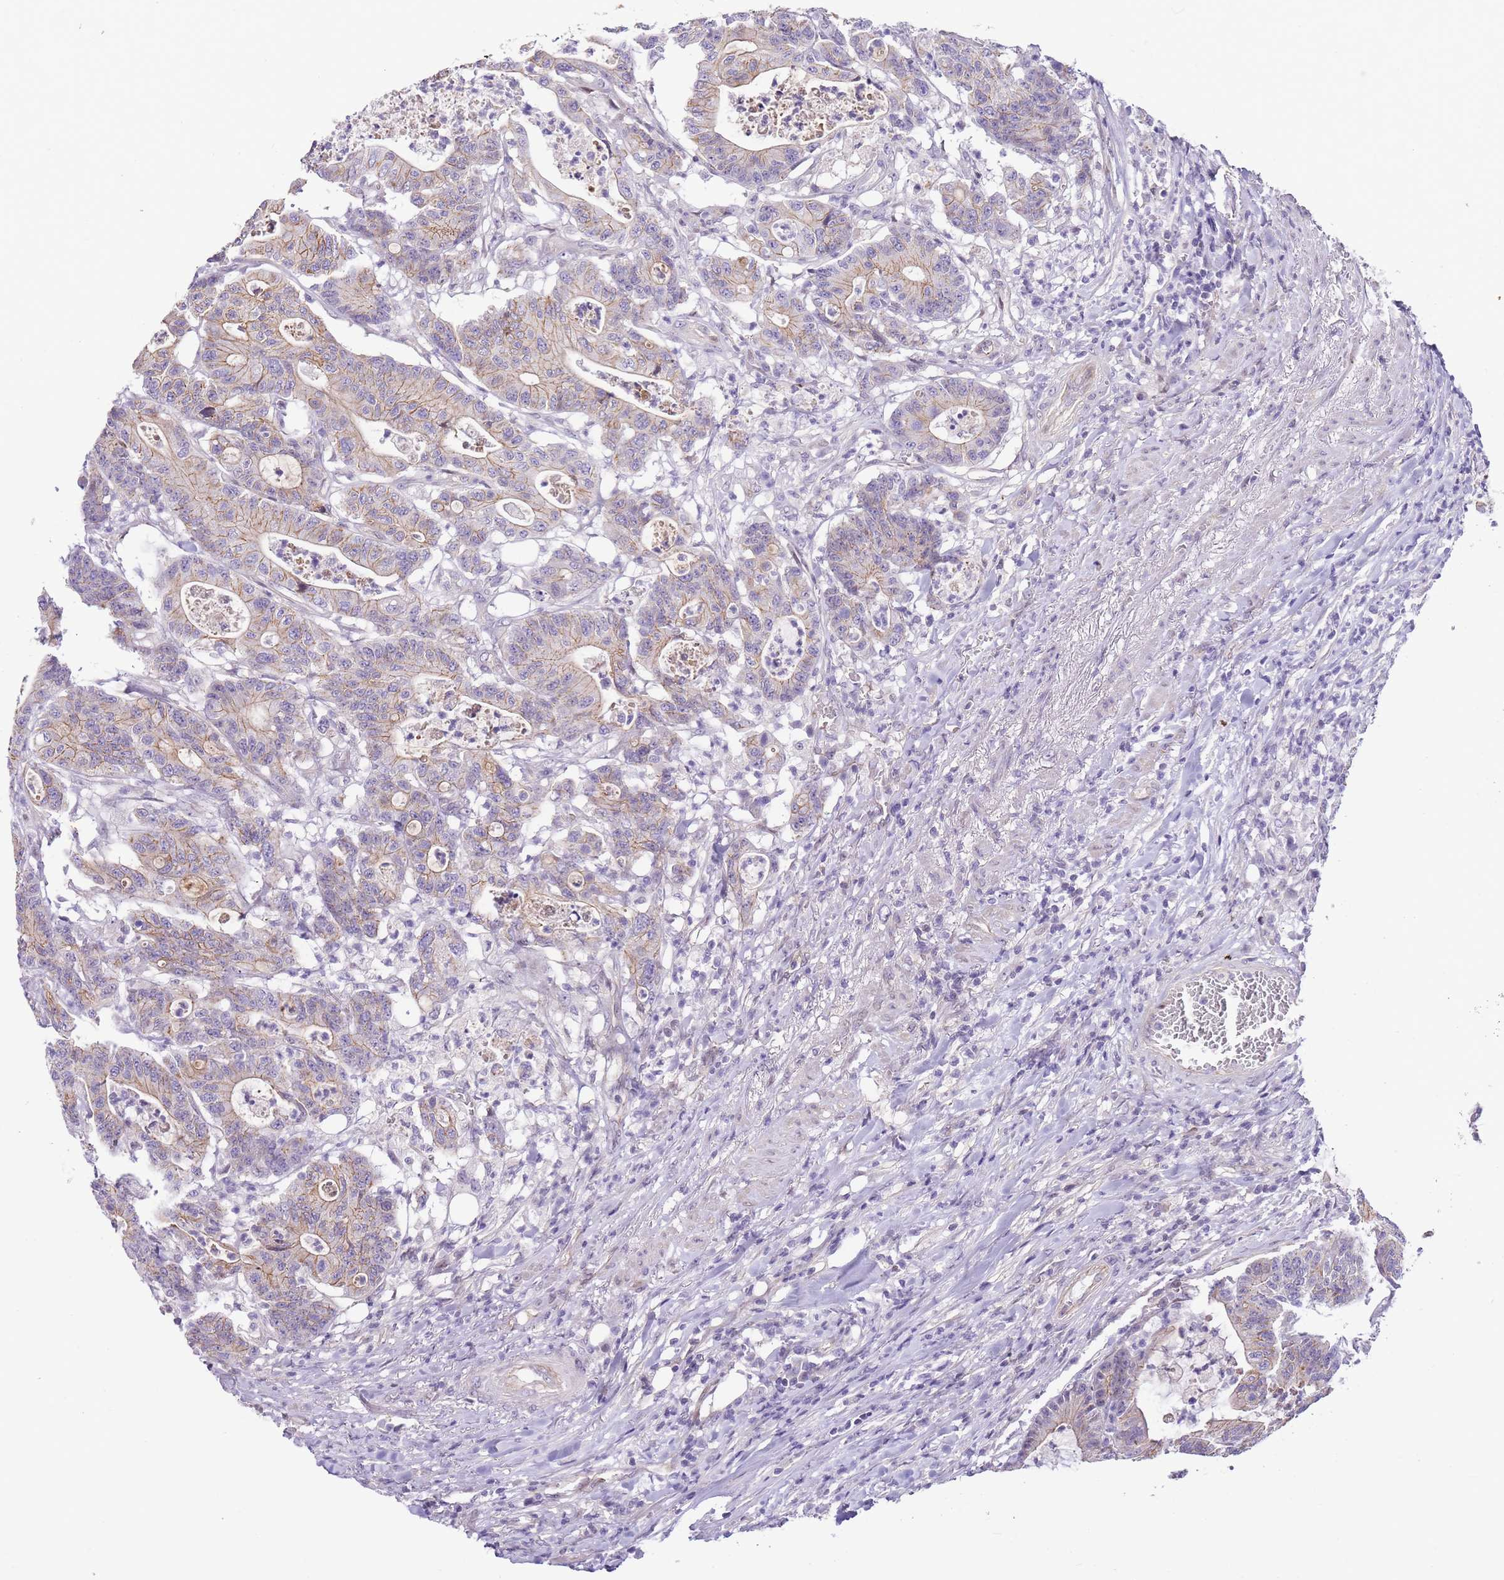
{"staining": {"intensity": "weak", "quantity": "25%-75%", "location": "cytoplasmic/membranous"}, "tissue": "colorectal cancer", "cell_type": "Tumor cells", "image_type": "cancer", "snomed": [{"axis": "morphology", "description": "Adenocarcinoma, NOS"}, {"axis": "topography", "description": "Colon"}], "caption": "This micrograph reveals immunohistochemistry staining of colorectal adenocarcinoma, with low weak cytoplasmic/membranous positivity in approximately 25%-75% of tumor cells.", "gene": "CLBA1", "patient": {"sex": "female", "age": 84}}